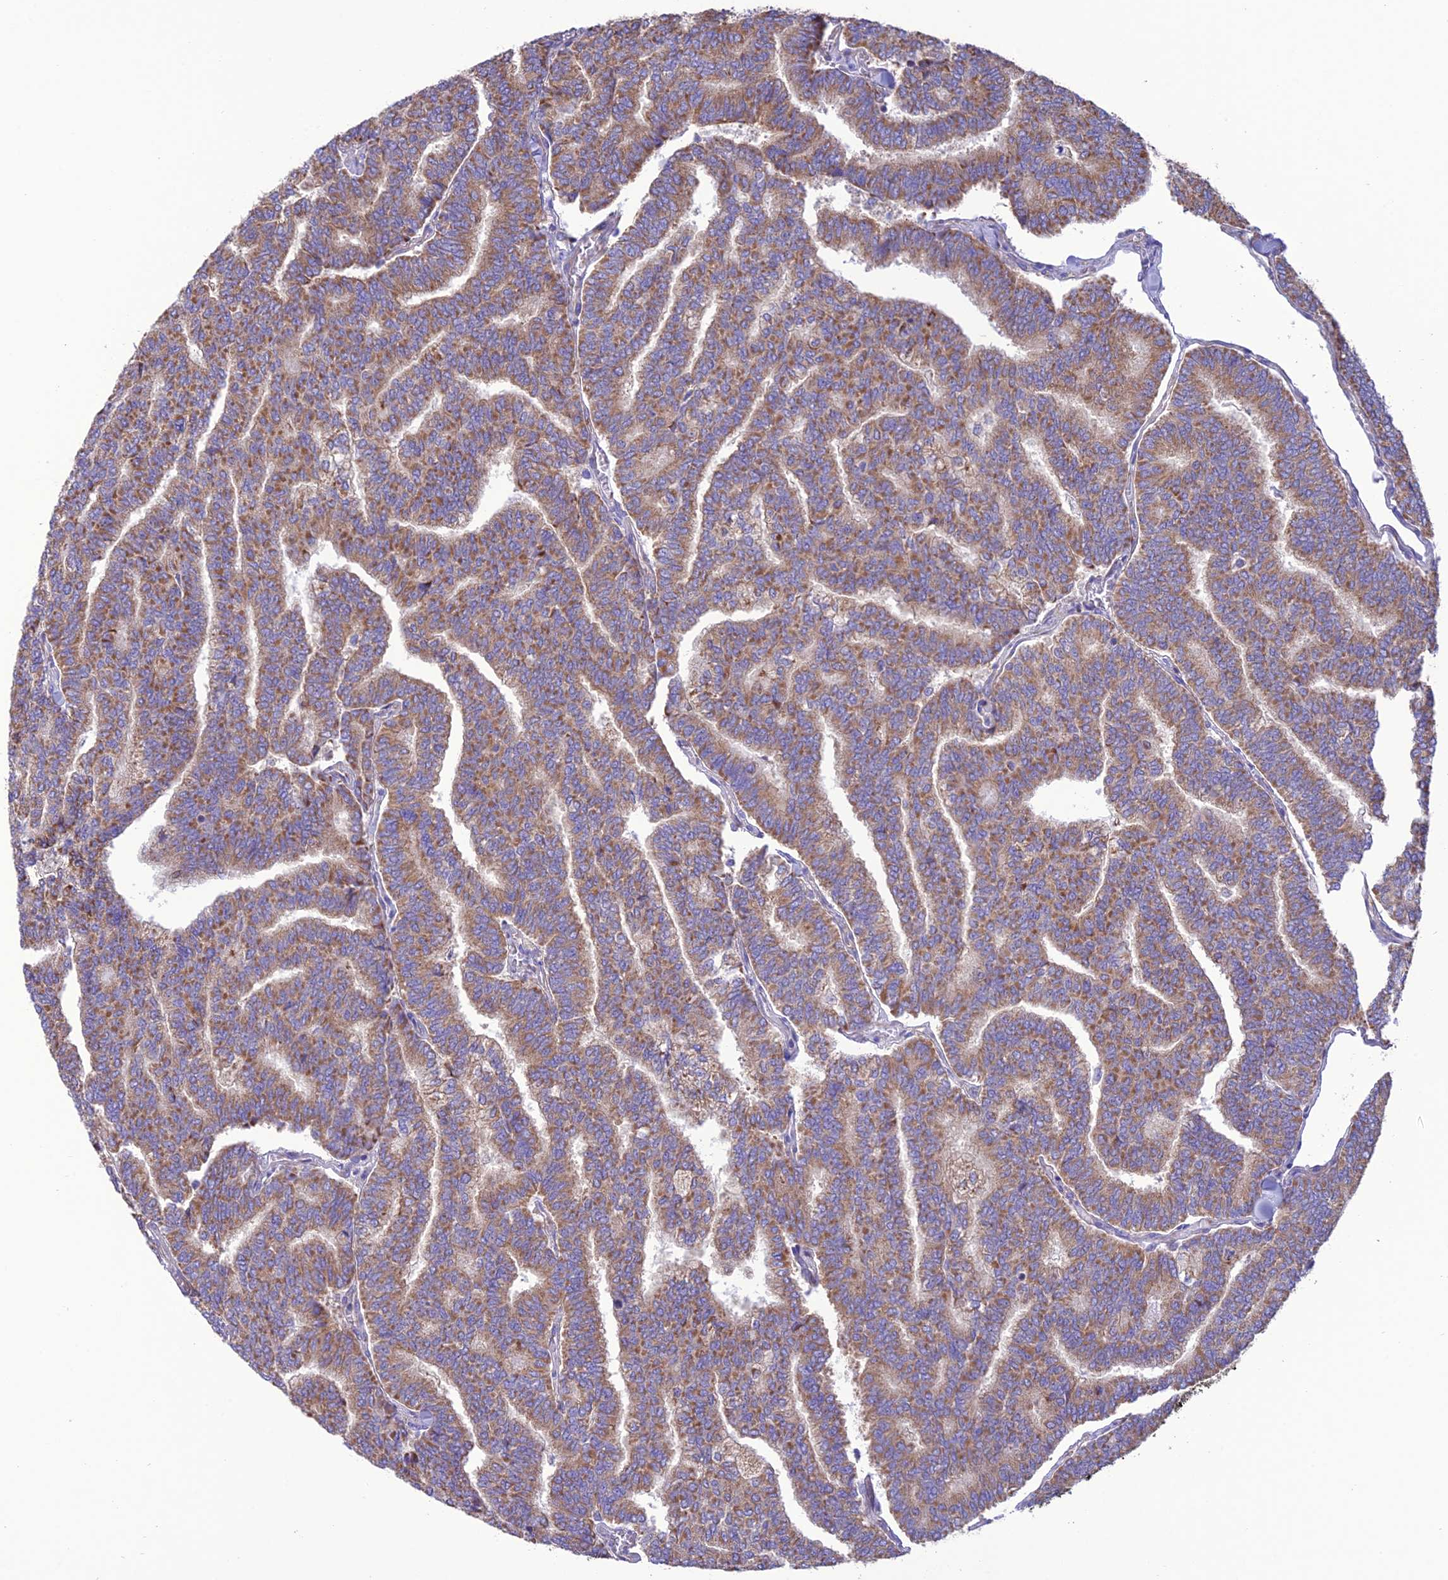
{"staining": {"intensity": "moderate", "quantity": ">75%", "location": "cytoplasmic/membranous"}, "tissue": "thyroid cancer", "cell_type": "Tumor cells", "image_type": "cancer", "snomed": [{"axis": "morphology", "description": "Papillary adenocarcinoma, NOS"}, {"axis": "topography", "description": "Thyroid gland"}], "caption": "Brown immunohistochemical staining in thyroid cancer (papillary adenocarcinoma) reveals moderate cytoplasmic/membranous expression in approximately >75% of tumor cells.", "gene": "MAP3K12", "patient": {"sex": "female", "age": 35}}